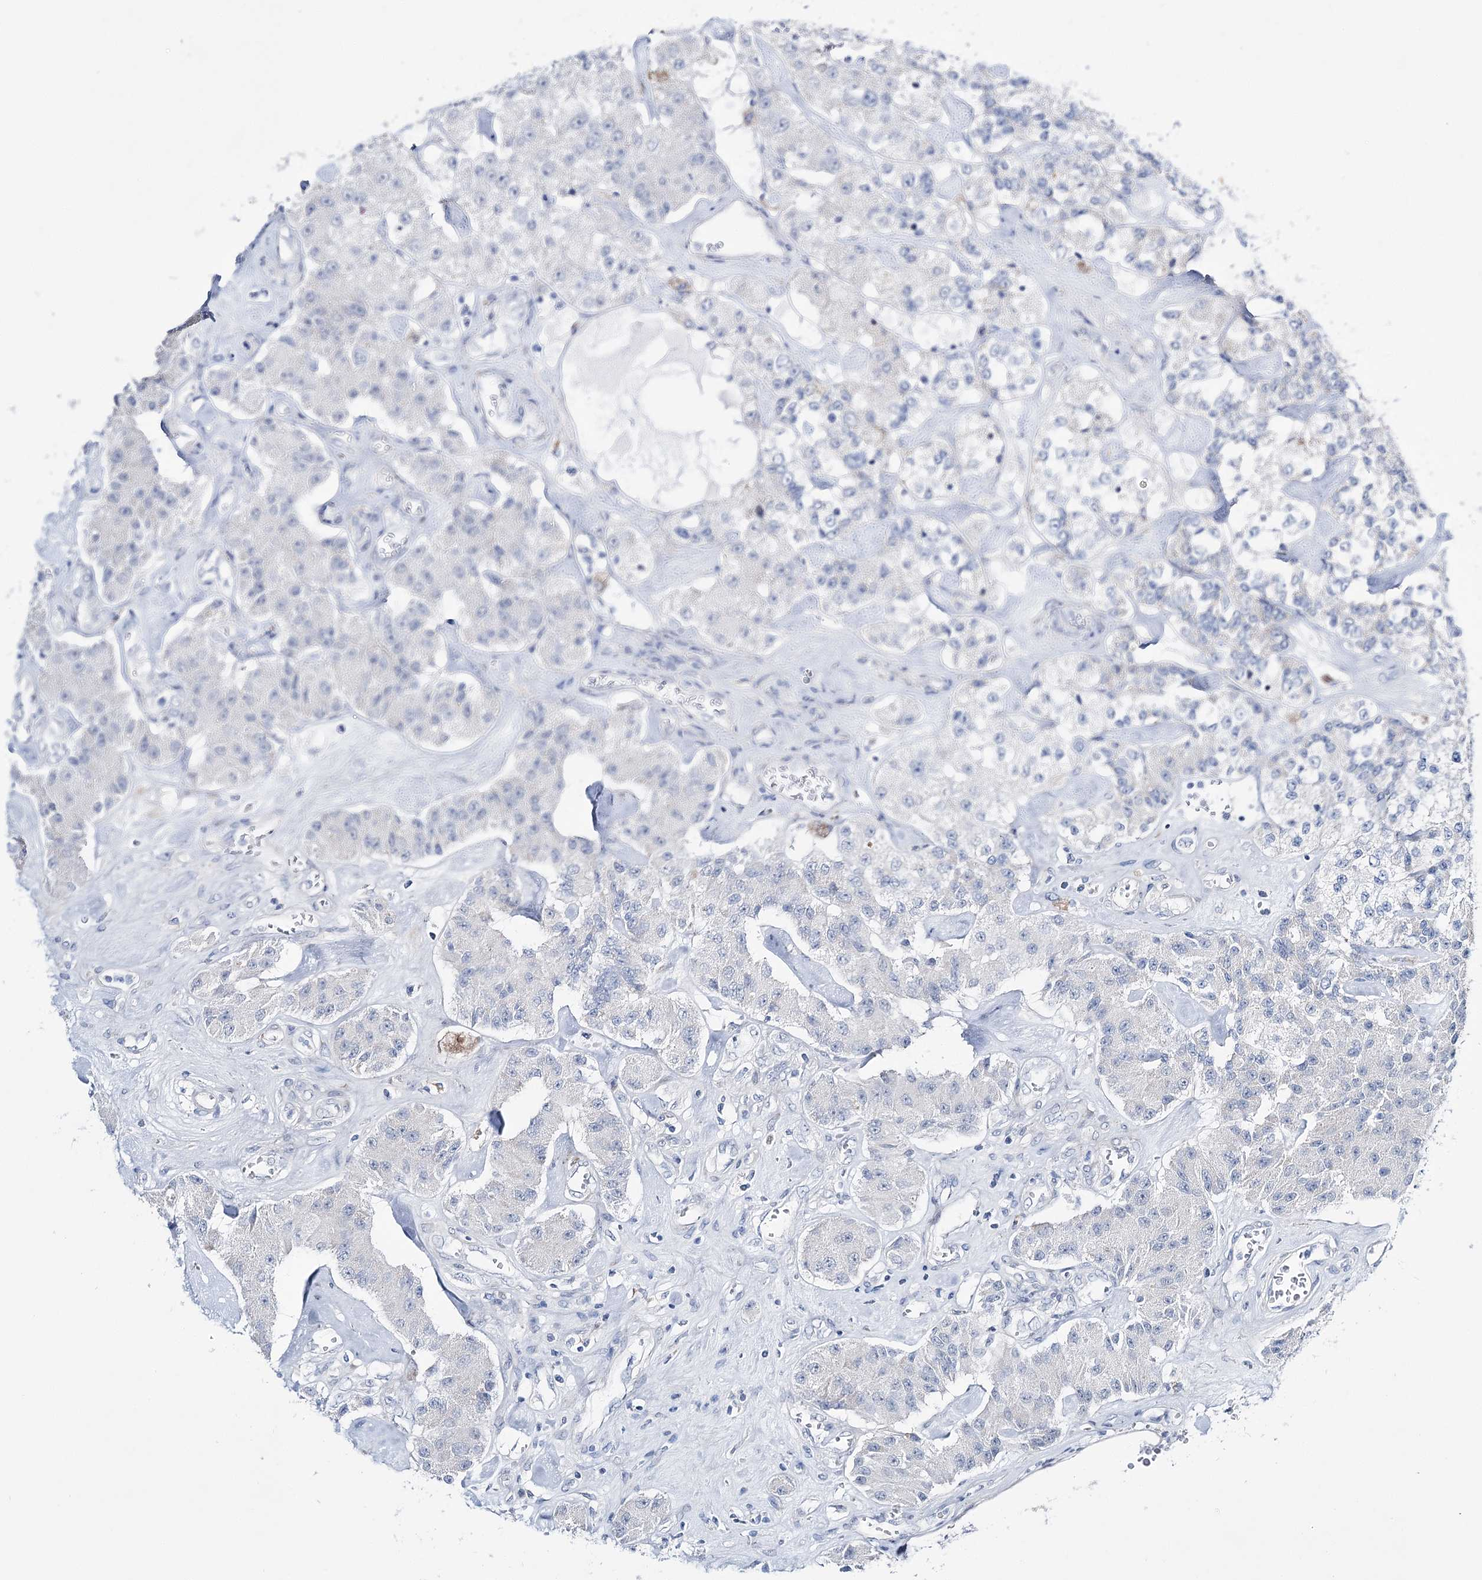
{"staining": {"intensity": "negative", "quantity": "none", "location": "none"}, "tissue": "carcinoid", "cell_type": "Tumor cells", "image_type": "cancer", "snomed": [{"axis": "morphology", "description": "Carcinoid, malignant, NOS"}, {"axis": "topography", "description": "Pancreas"}], "caption": "Carcinoid (malignant) was stained to show a protein in brown. There is no significant expression in tumor cells.", "gene": "RBM15B", "patient": {"sex": "male", "age": 41}}